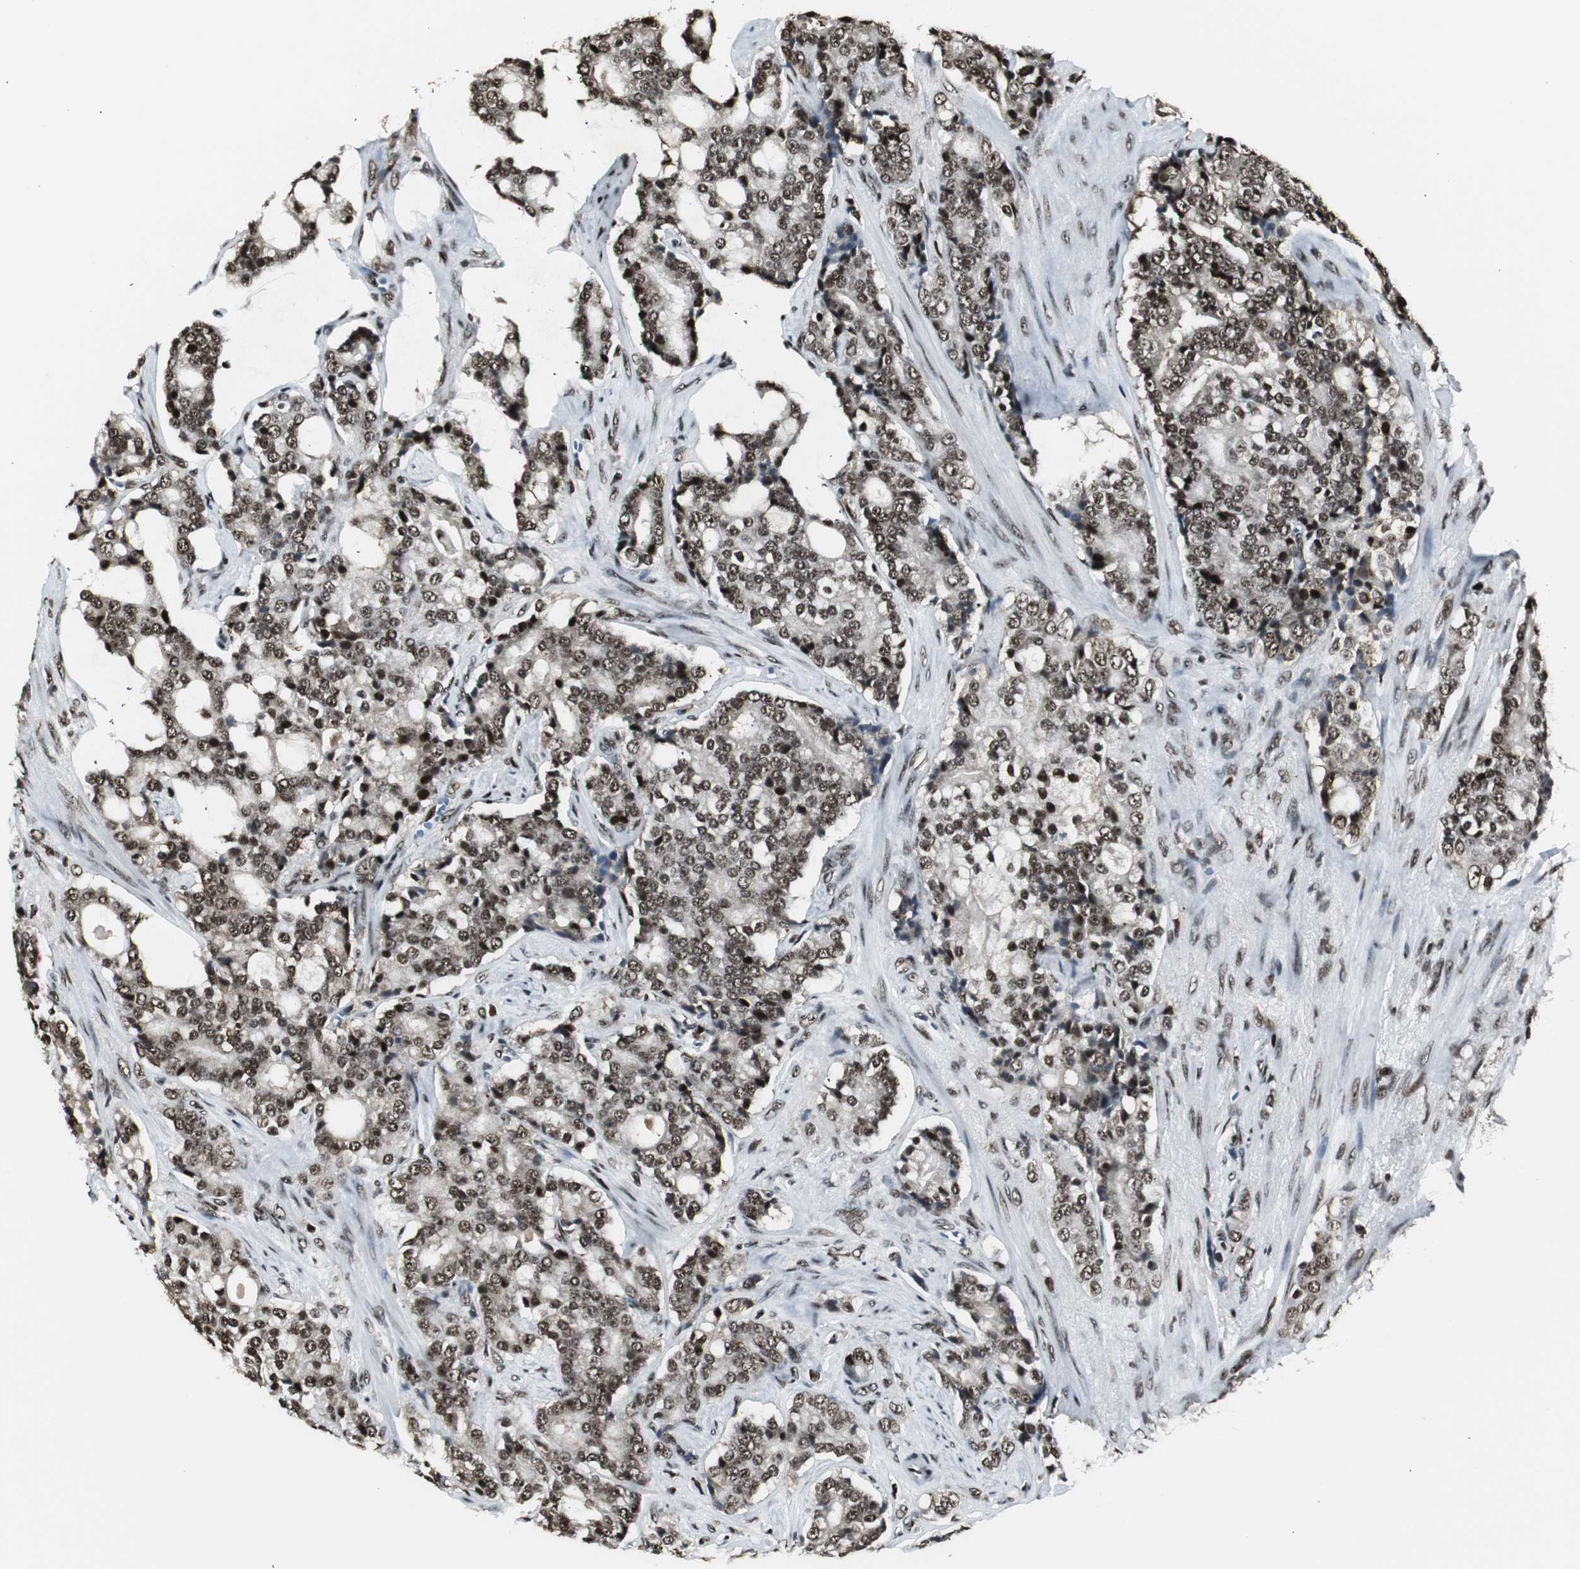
{"staining": {"intensity": "strong", "quantity": ">75%", "location": "nuclear"}, "tissue": "prostate cancer", "cell_type": "Tumor cells", "image_type": "cancer", "snomed": [{"axis": "morphology", "description": "Adenocarcinoma, Low grade"}, {"axis": "topography", "description": "Prostate"}], "caption": "Immunohistochemical staining of human prostate cancer displays high levels of strong nuclear protein staining in approximately >75% of tumor cells. Immunohistochemistry stains the protein of interest in brown and the nuclei are stained blue.", "gene": "PARN", "patient": {"sex": "male", "age": 58}}